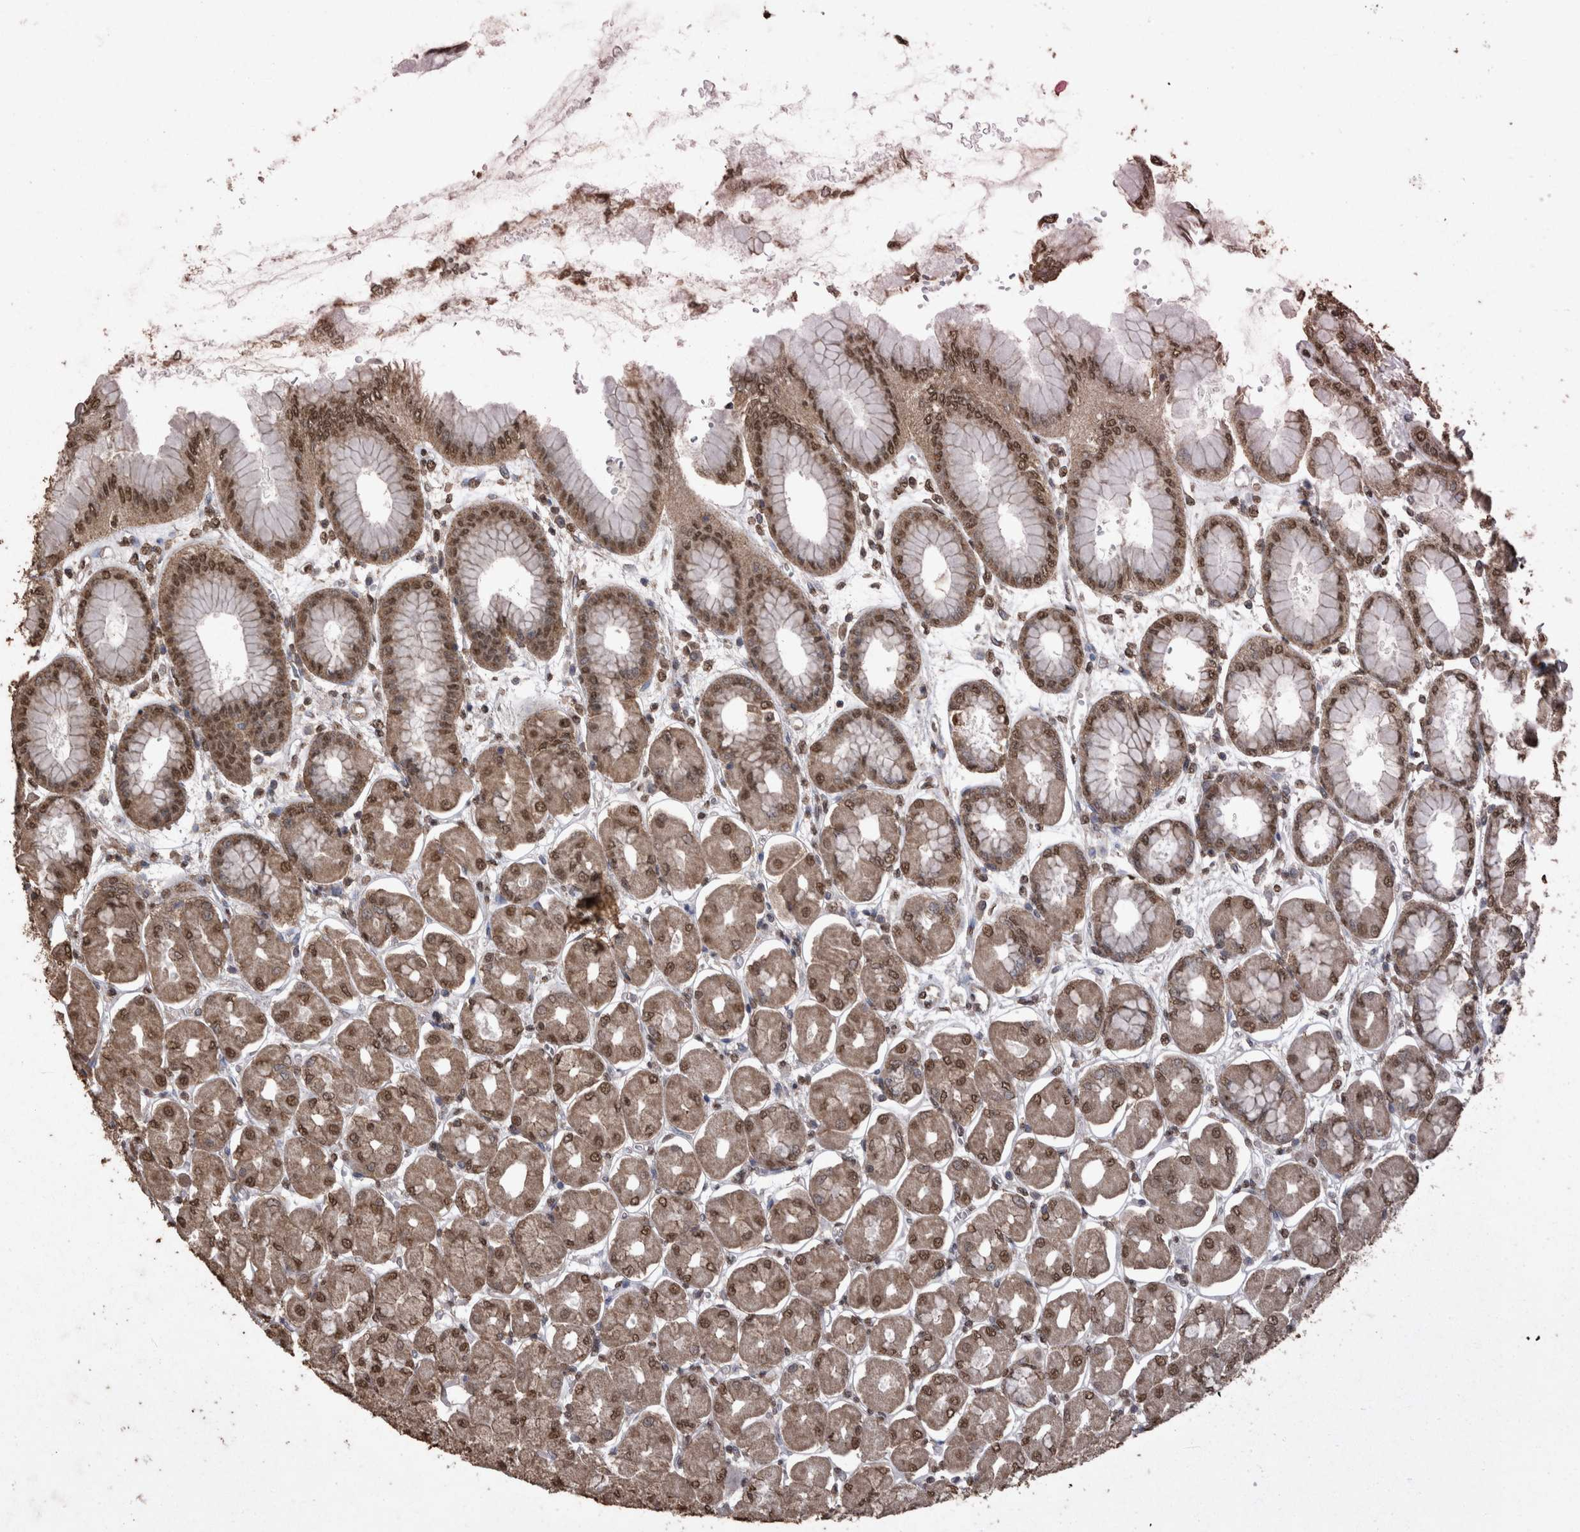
{"staining": {"intensity": "moderate", "quantity": "25%-75%", "location": "nuclear"}, "tissue": "stomach", "cell_type": "Glandular cells", "image_type": "normal", "snomed": [{"axis": "morphology", "description": "Normal tissue, NOS"}, {"axis": "topography", "description": "Stomach, upper"}], "caption": "A medium amount of moderate nuclear expression is identified in approximately 25%-75% of glandular cells in unremarkable stomach.", "gene": "SMAD7", "patient": {"sex": "female", "age": 56}}